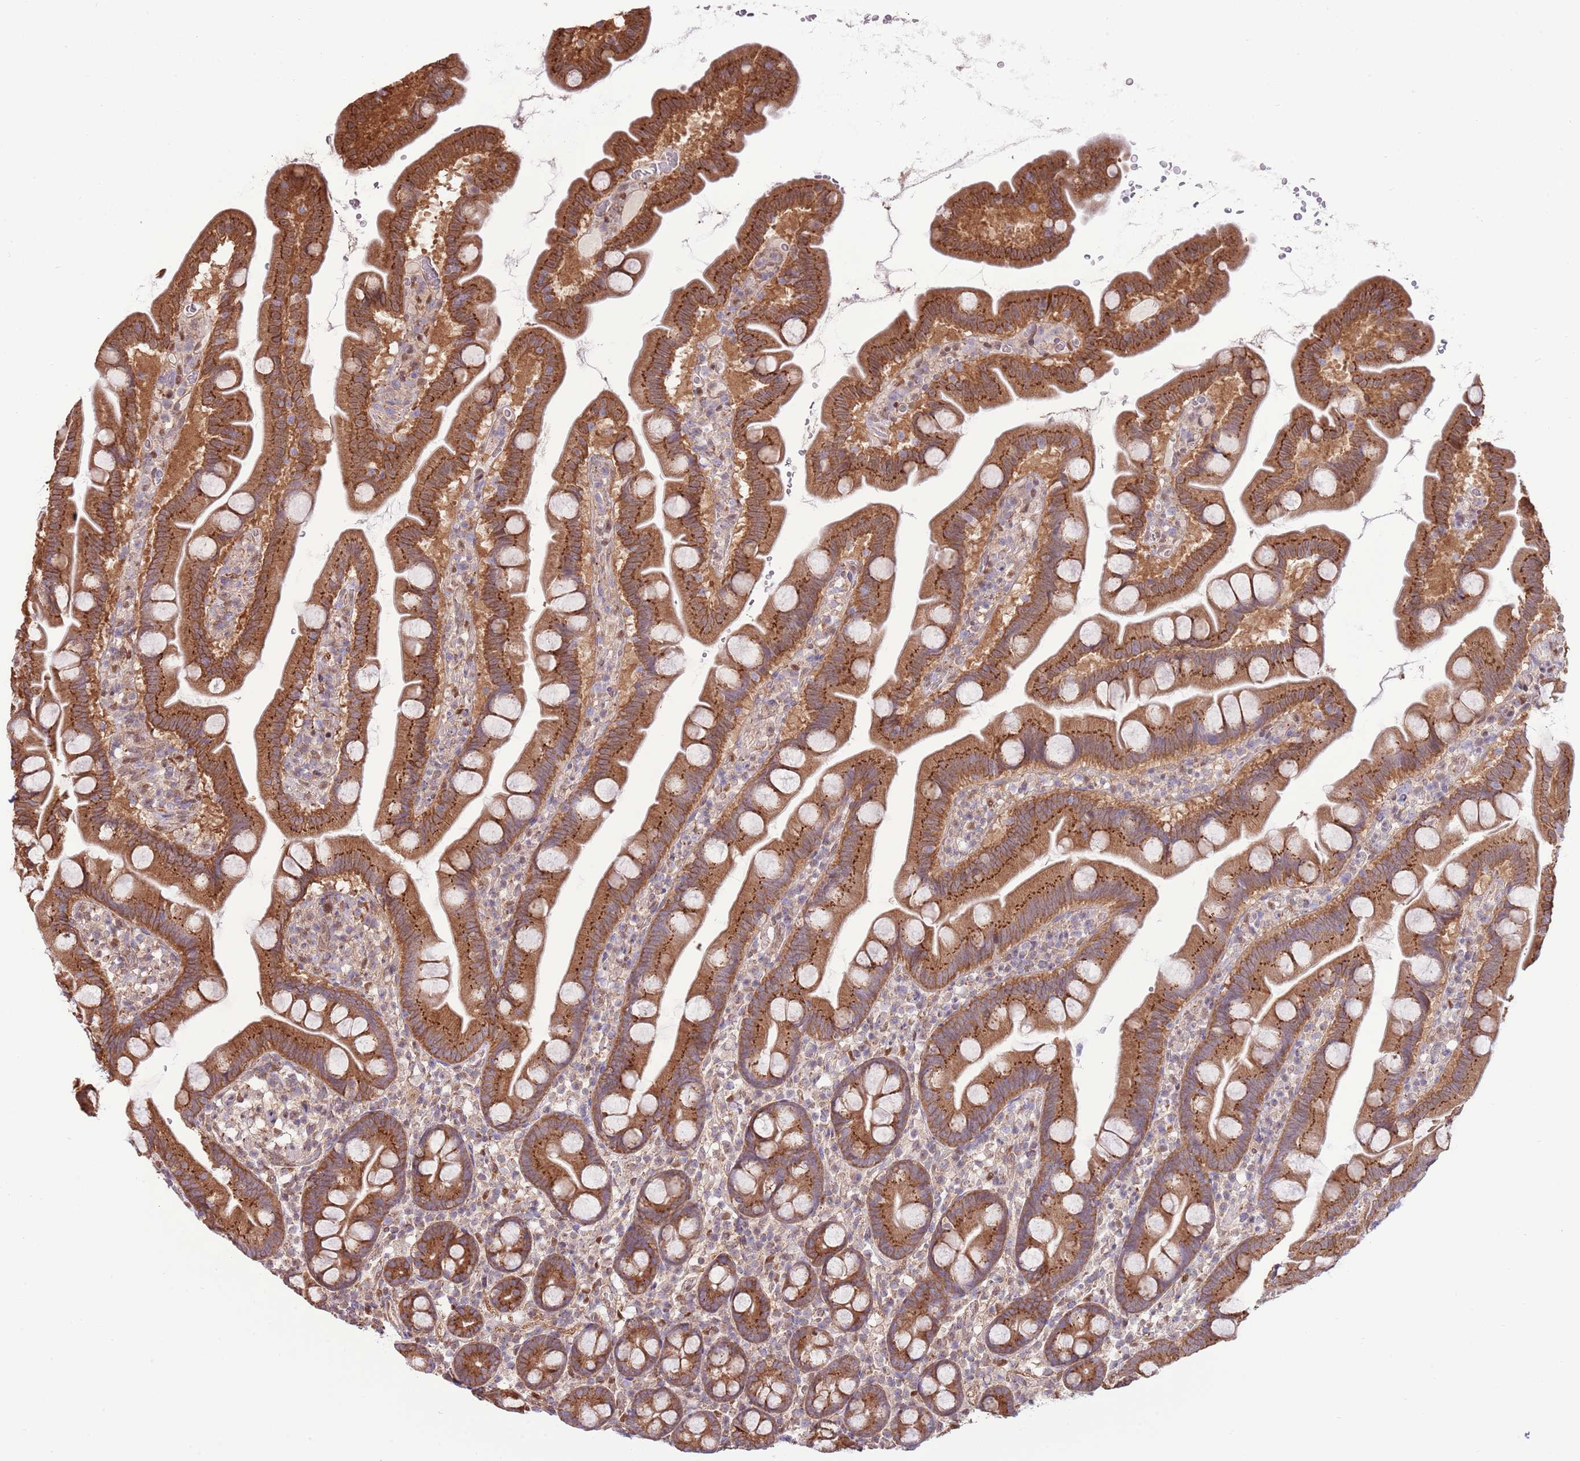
{"staining": {"intensity": "strong", "quantity": ">75%", "location": "cytoplasmic/membranous"}, "tissue": "small intestine", "cell_type": "Glandular cells", "image_type": "normal", "snomed": [{"axis": "morphology", "description": "Normal tissue, NOS"}, {"axis": "topography", "description": "Small intestine"}], "caption": "Glandular cells display high levels of strong cytoplasmic/membranous positivity in approximately >75% of cells in benign human small intestine.", "gene": "ARL2BP", "patient": {"sex": "female", "age": 68}}